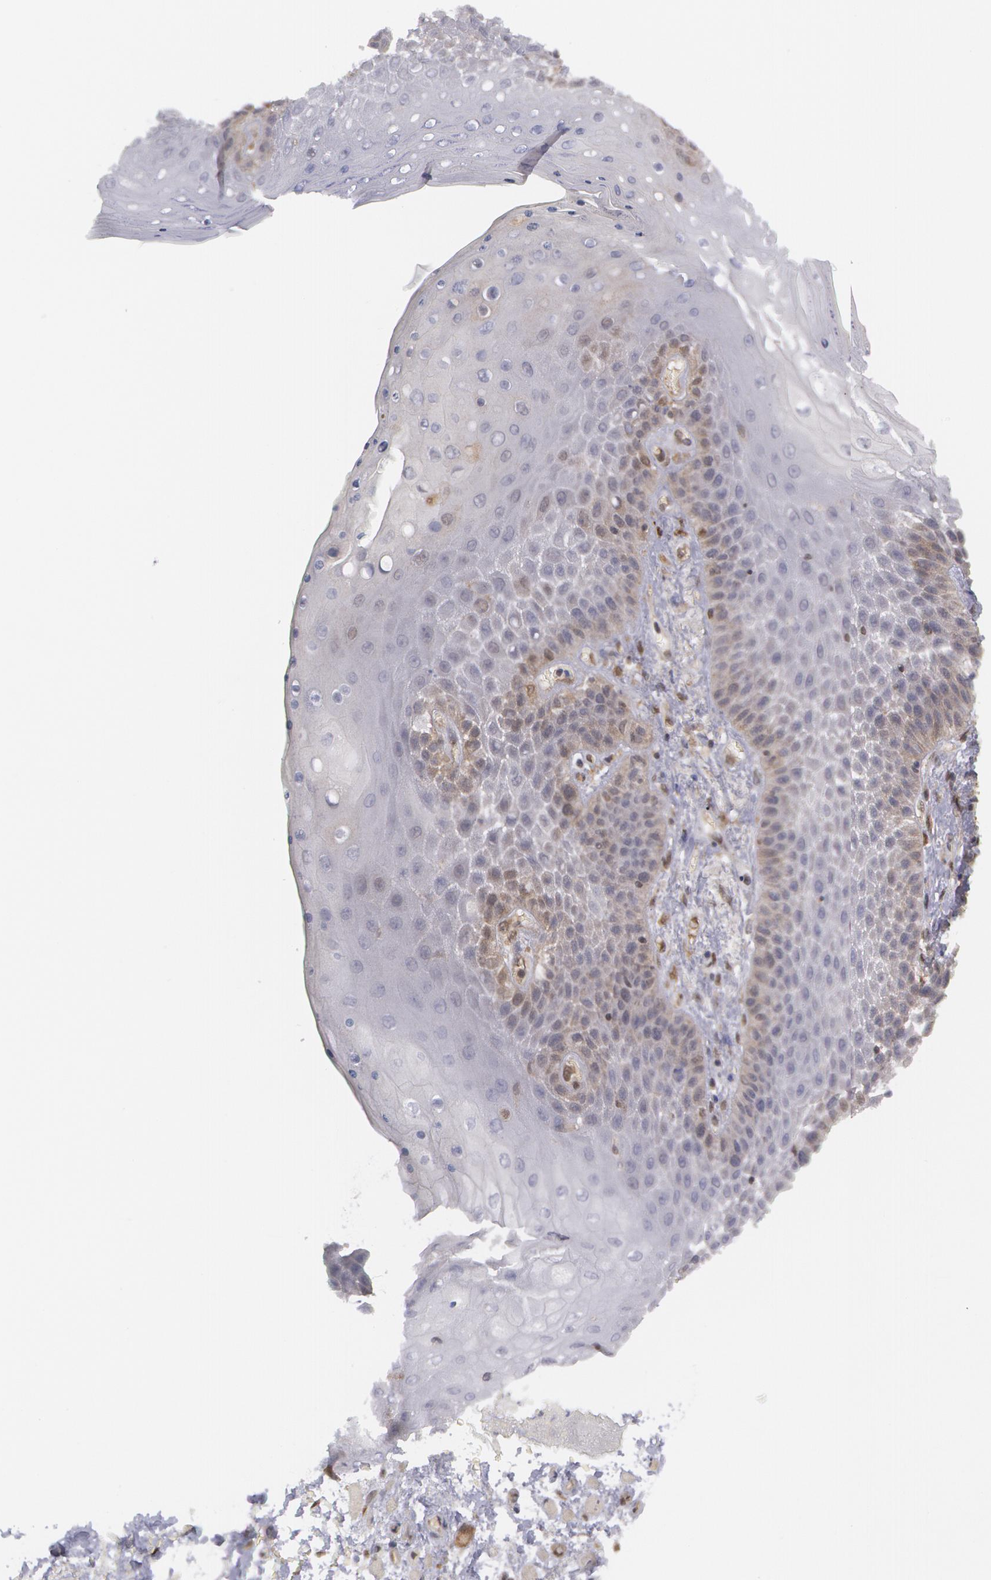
{"staining": {"intensity": "weak", "quantity": "<25%", "location": "cytoplasmic/membranous"}, "tissue": "skin", "cell_type": "Epidermal cells", "image_type": "normal", "snomed": [{"axis": "morphology", "description": "Normal tissue, NOS"}, {"axis": "topography", "description": "Anal"}], "caption": "Protein analysis of normal skin demonstrates no significant expression in epidermal cells. Nuclei are stained in blue.", "gene": "TXNRD1", "patient": {"sex": "female", "age": 46}}